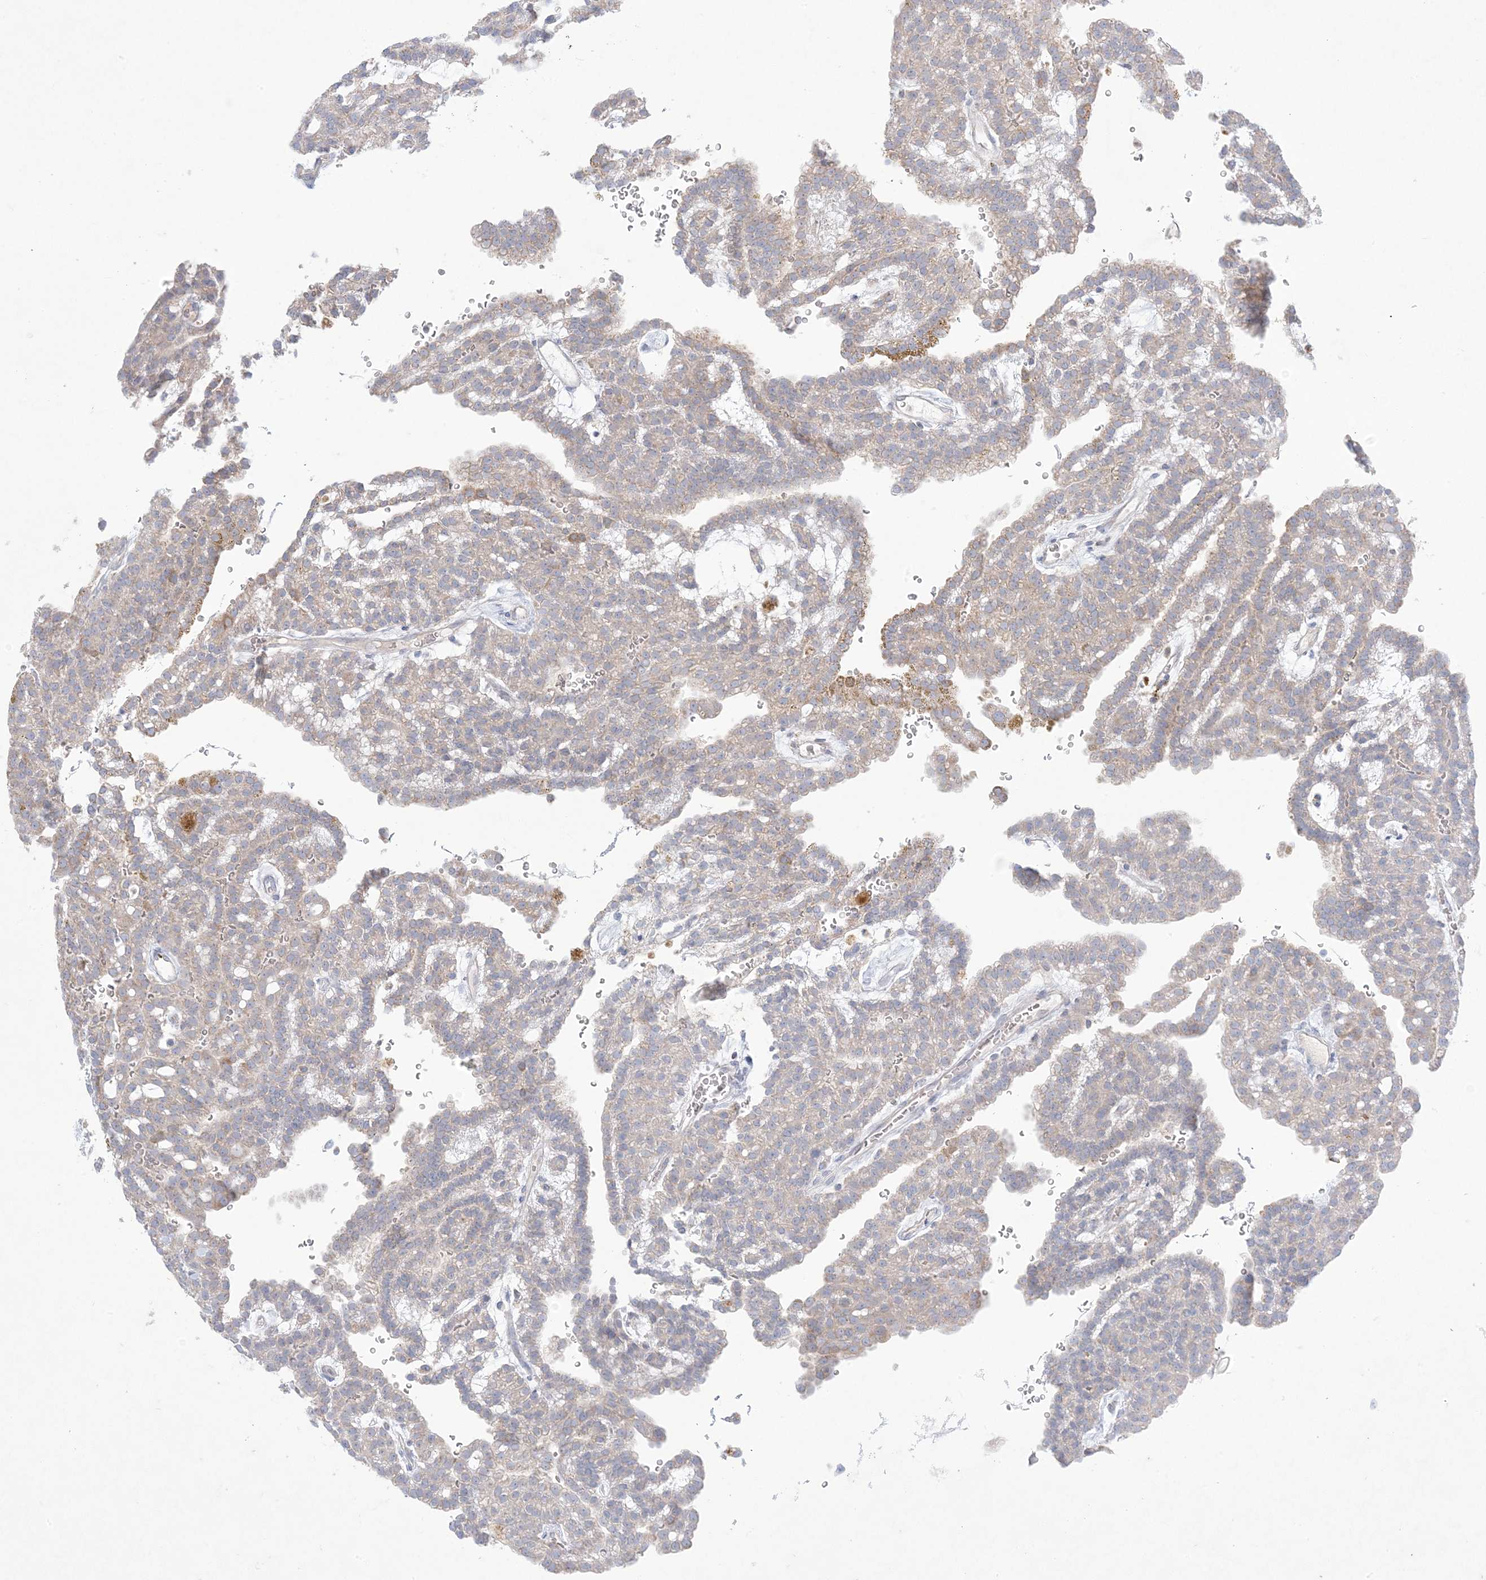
{"staining": {"intensity": "weak", "quantity": "25%-75%", "location": "cytoplasmic/membranous"}, "tissue": "renal cancer", "cell_type": "Tumor cells", "image_type": "cancer", "snomed": [{"axis": "morphology", "description": "Adenocarcinoma, NOS"}, {"axis": "topography", "description": "Kidney"}], "caption": "Brown immunohistochemical staining in renal cancer (adenocarcinoma) demonstrates weak cytoplasmic/membranous positivity in approximately 25%-75% of tumor cells.", "gene": "KCTD6", "patient": {"sex": "male", "age": 63}}